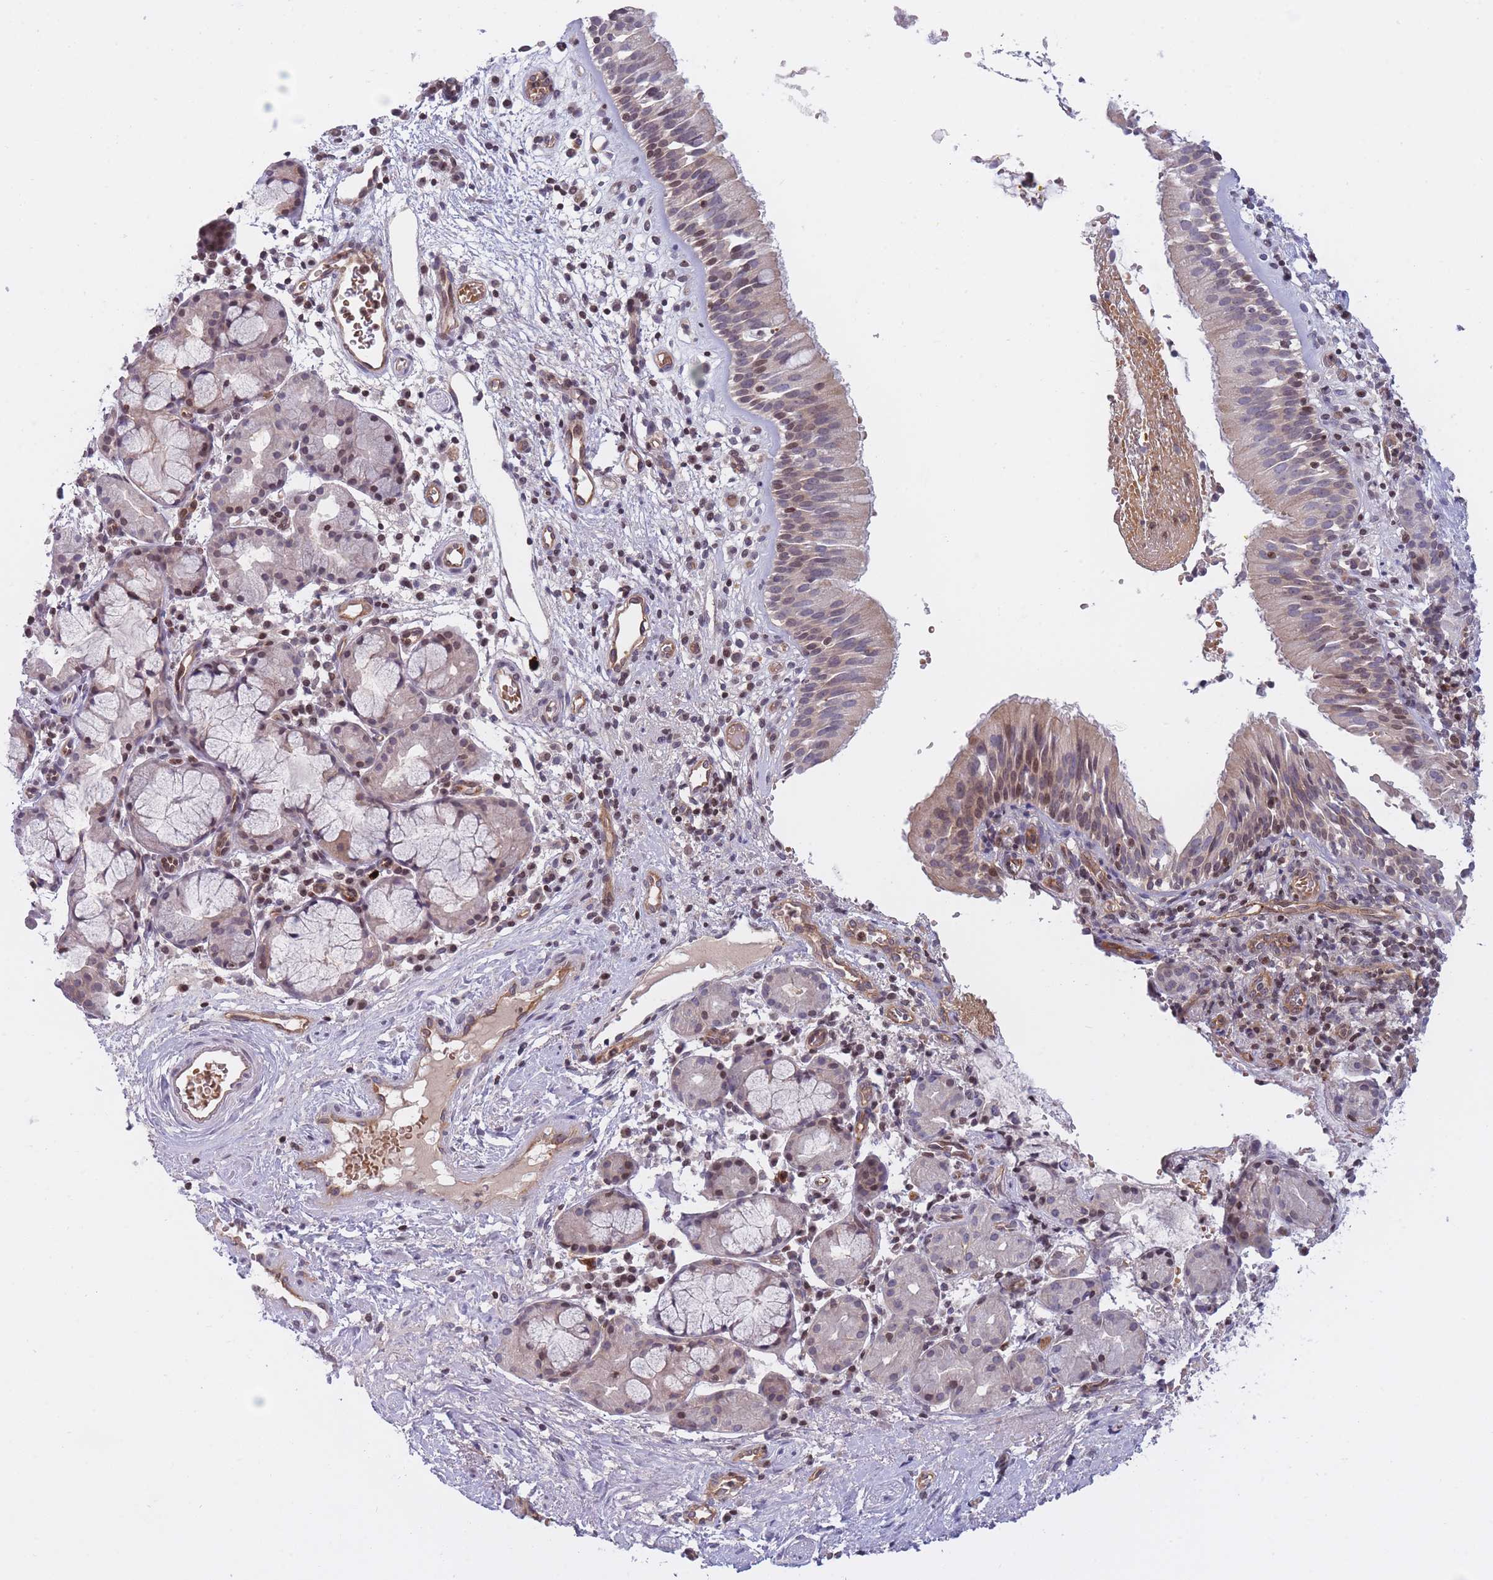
{"staining": {"intensity": "moderate", "quantity": "<25%", "location": "nuclear"}, "tissue": "nasopharynx", "cell_type": "Respiratory epithelial cells", "image_type": "normal", "snomed": [{"axis": "morphology", "description": "Normal tissue, NOS"}, {"axis": "topography", "description": "Nasopharynx"}], "caption": "Protein positivity by immunohistochemistry (IHC) shows moderate nuclear expression in approximately <25% of respiratory epithelial cells in normal nasopharynx.", "gene": "SLC35F5", "patient": {"sex": "male", "age": 65}}